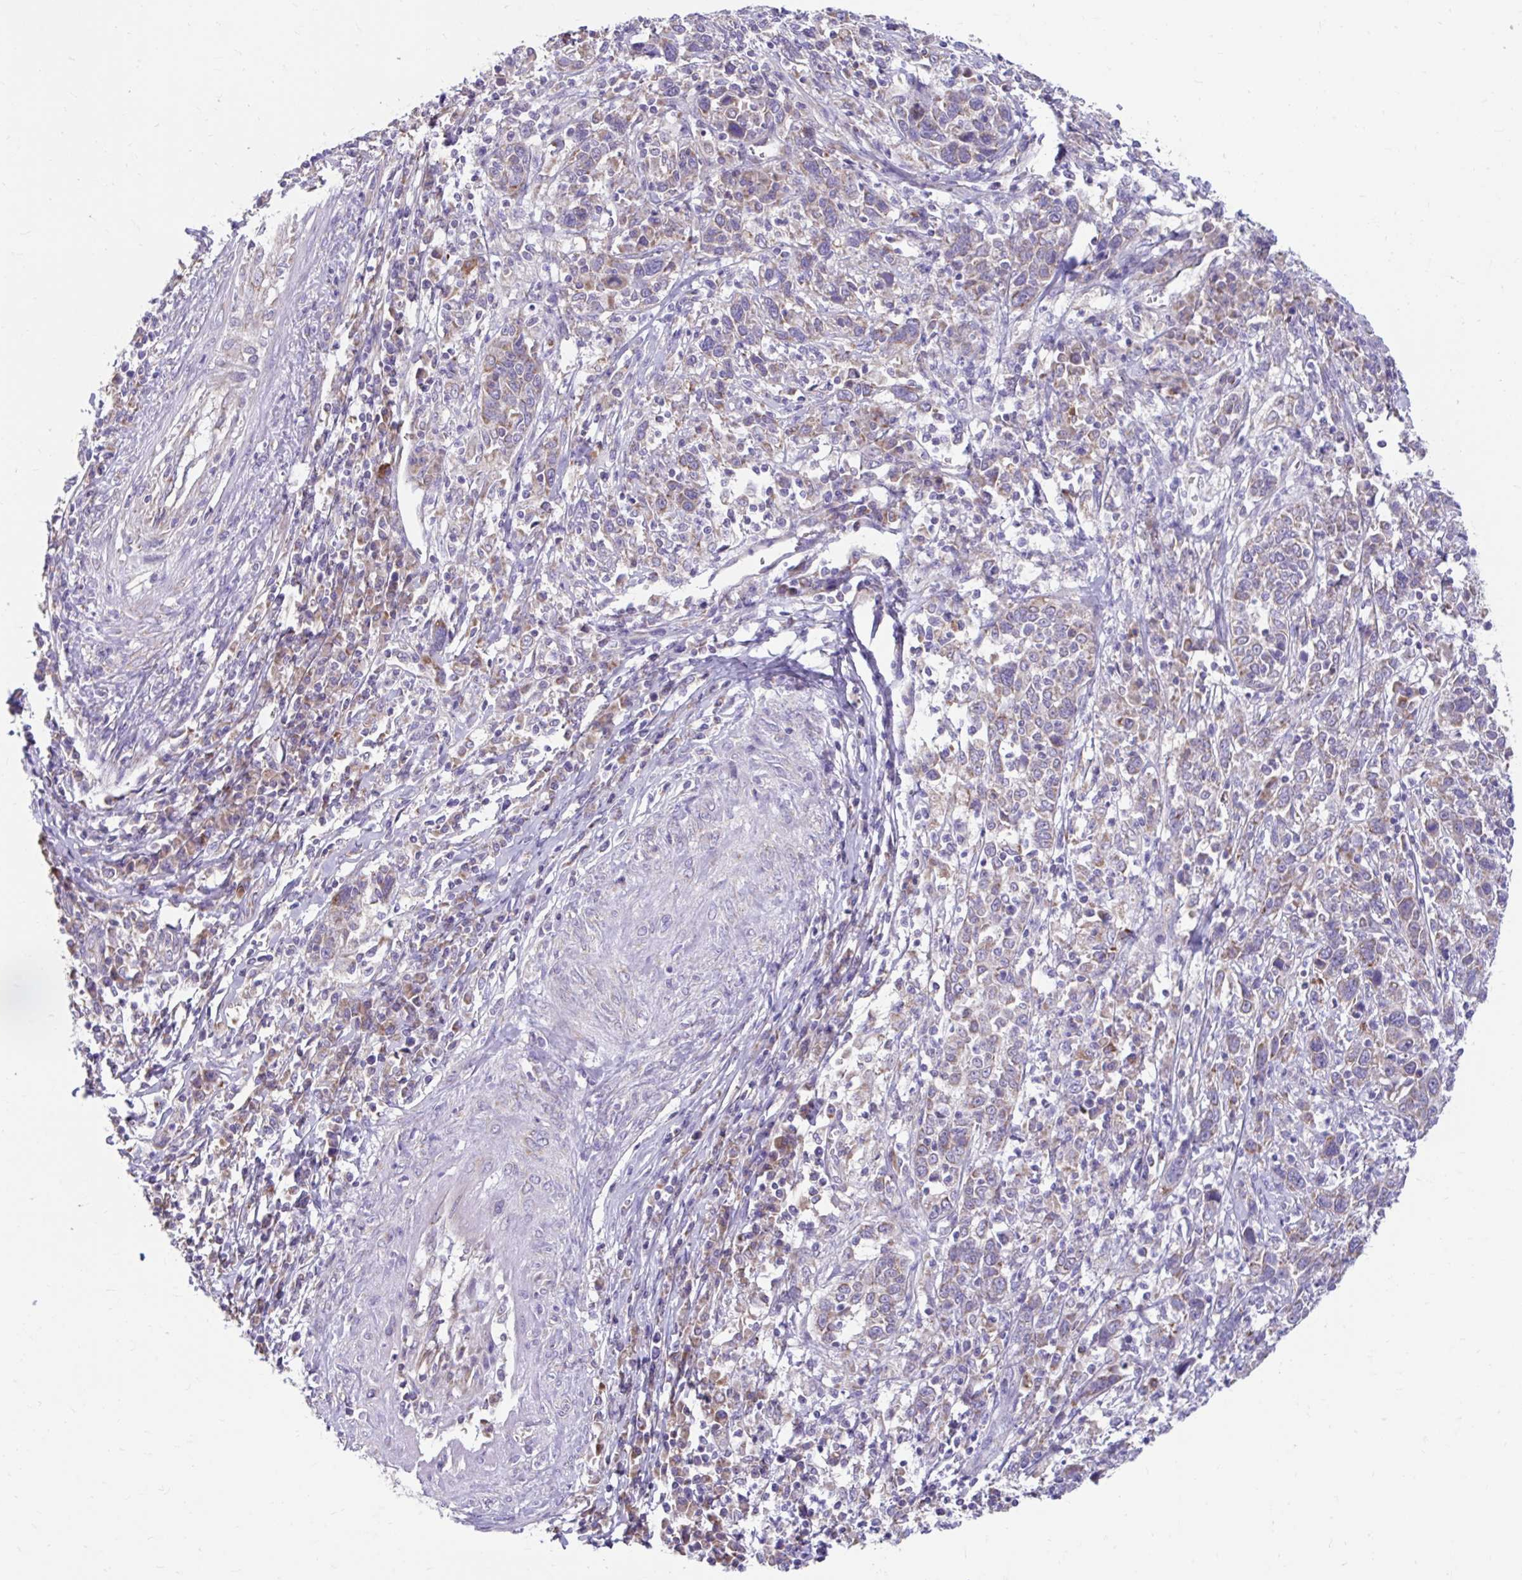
{"staining": {"intensity": "weak", "quantity": "<25%", "location": "cytoplasmic/membranous"}, "tissue": "cervical cancer", "cell_type": "Tumor cells", "image_type": "cancer", "snomed": [{"axis": "morphology", "description": "Squamous cell carcinoma, NOS"}, {"axis": "topography", "description": "Cervix"}], "caption": "Squamous cell carcinoma (cervical) was stained to show a protein in brown. There is no significant positivity in tumor cells.", "gene": "LINGO4", "patient": {"sex": "female", "age": 46}}